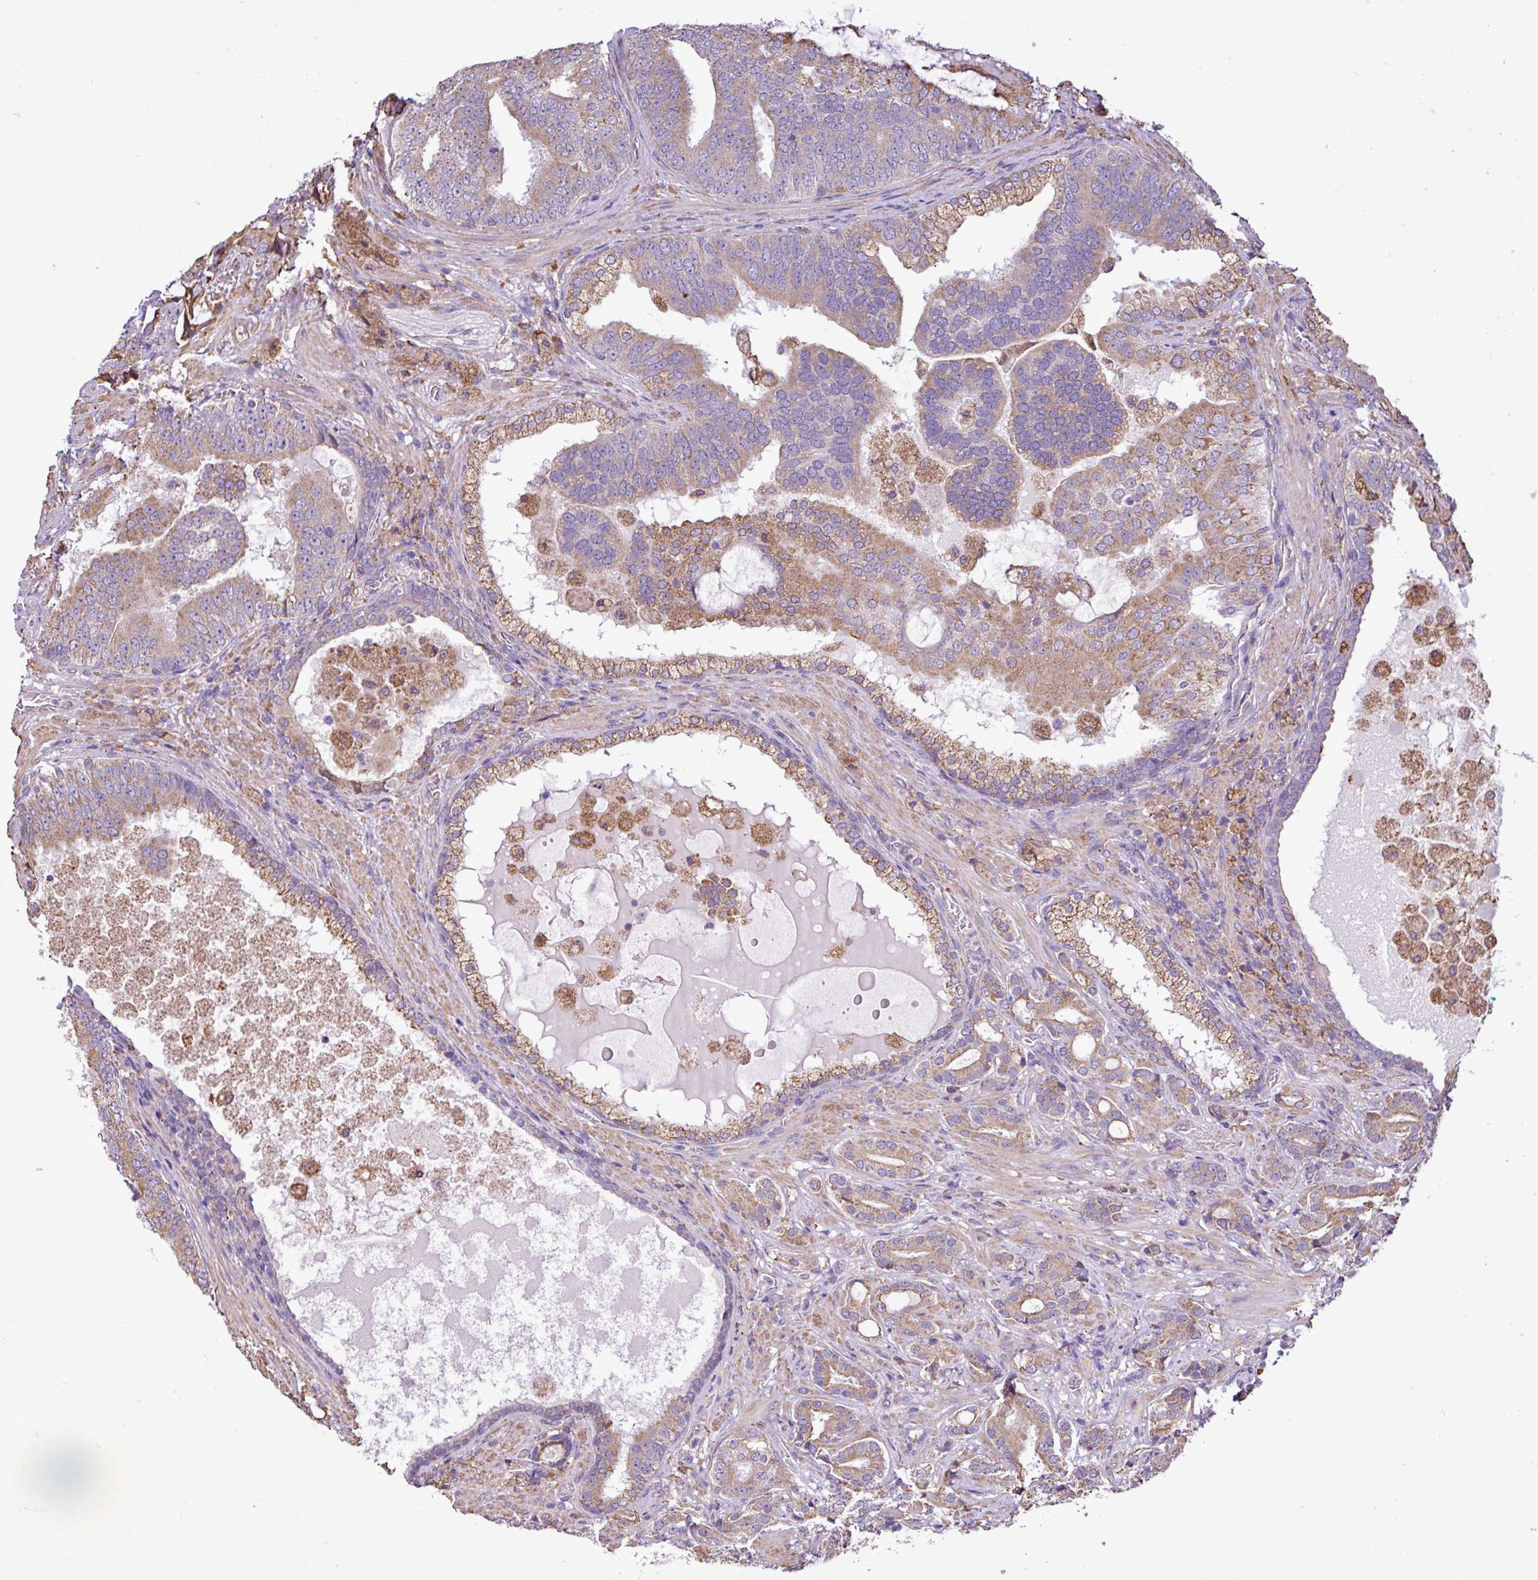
{"staining": {"intensity": "moderate", "quantity": ">75%", "location": "cytoplasmic/membranous"}, "tissue": "prostate cancer", "cell_type": "Tumor cells", "image_type": "cancer", "snomed": [{"axis": "morphology", "description": "Adenocarcinoma, High grade"}, {"axis": "topography", "description": "Prostate"}], "caption": "High-grade adenocarcinoma (prostate) stained with DAB (3,3'-diaminobenzidine) IHC shows medium levels of moderate cytoplasmic/membranous expression in approximately >75% of tumor cells.", "gene": "ZSCAN5A", "patient": {"sex": "male", "age": 55}}